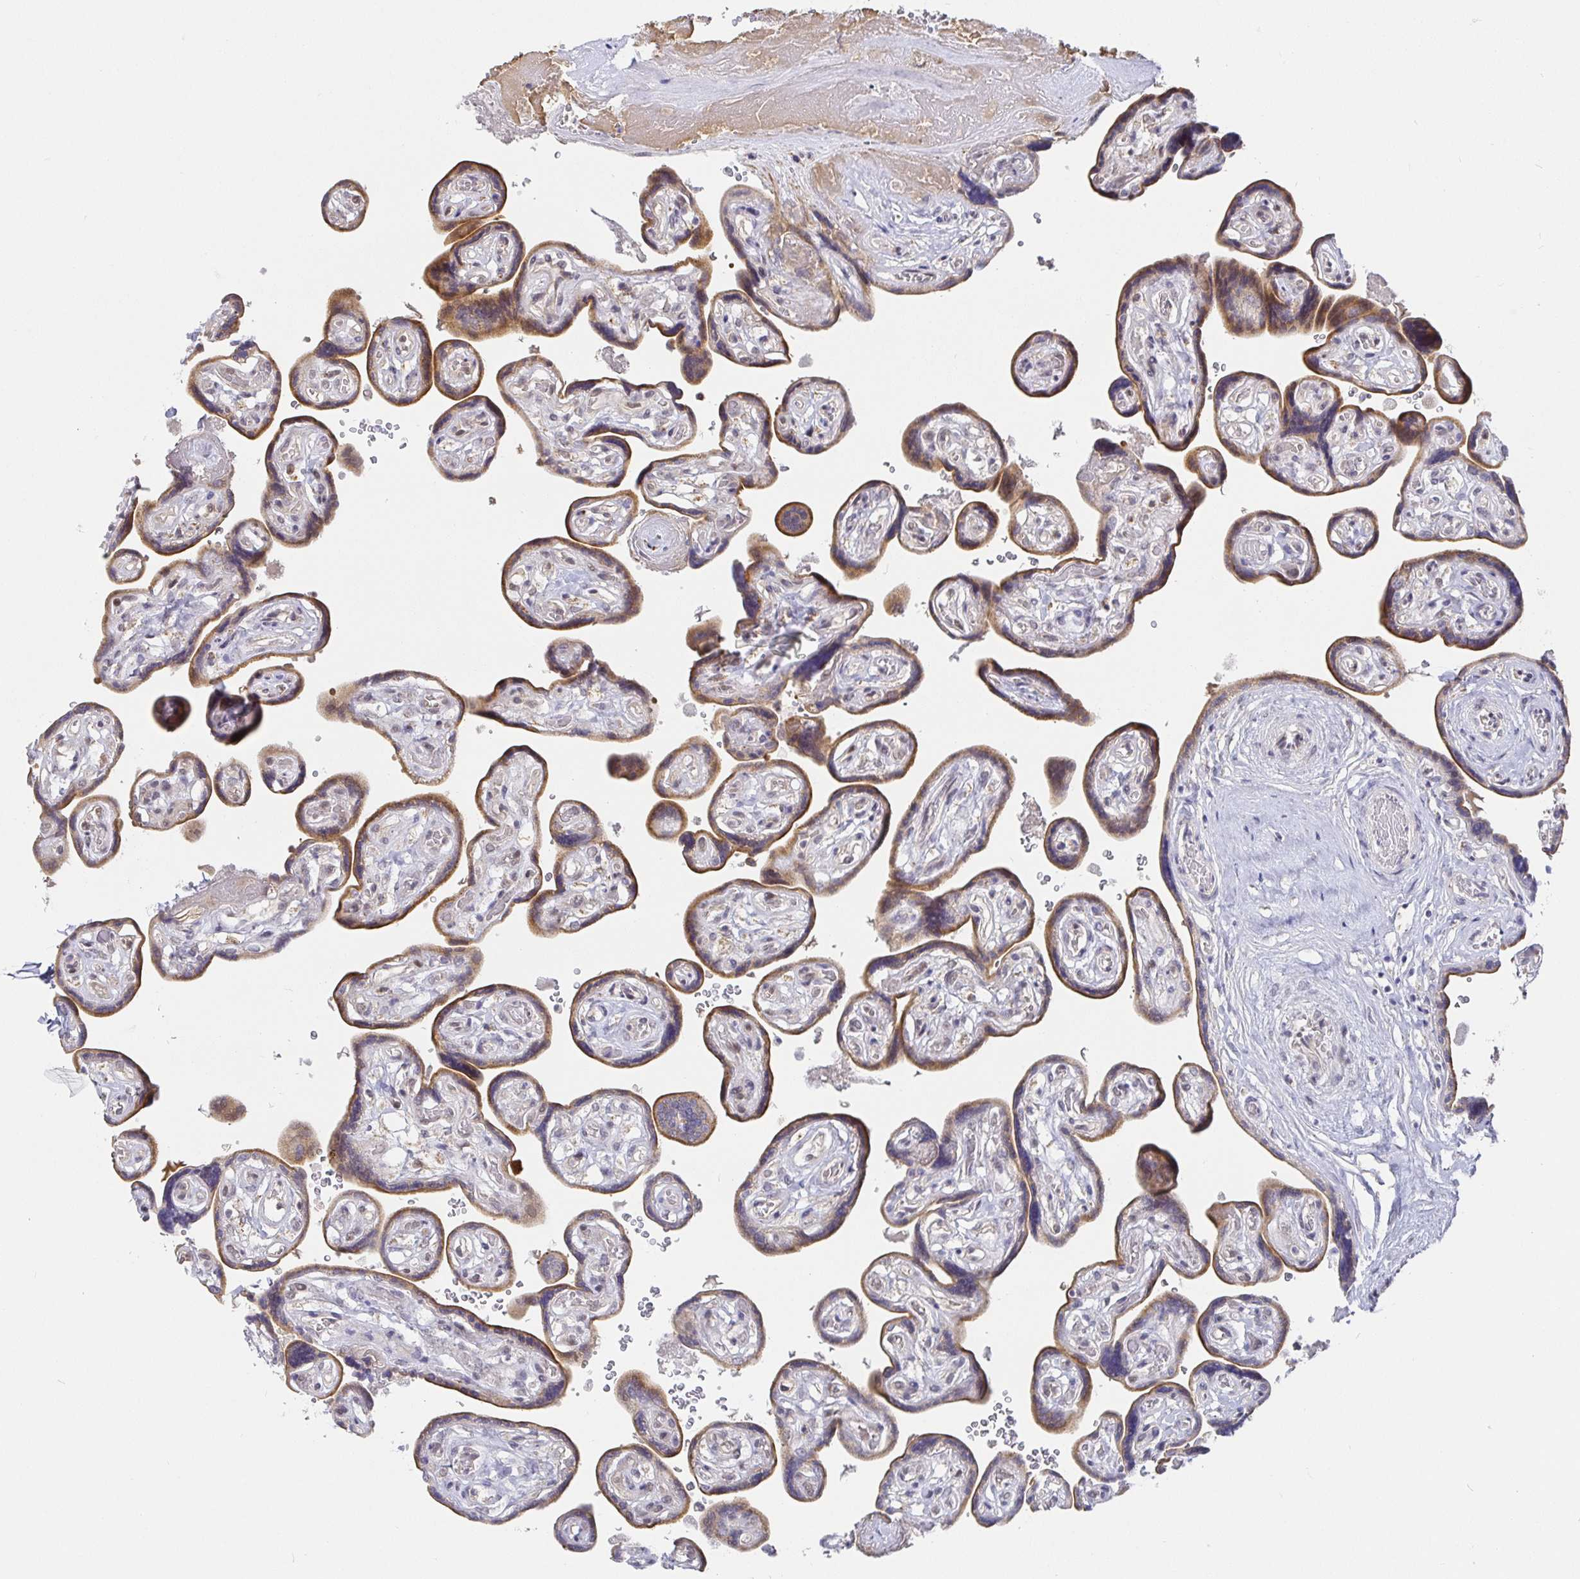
{"staining": {"intensity": "moderate", "quantity": "25%-75%", "location": "cytoplasmic/membranous"}, "tissue": "placenta", "cell_type": "Trophoblastic cells", "image_type": "normal", "snomed": [{"axis": "morphology", "description": "Normal tissue, NOS"}, {"axis": "topography", "description": "Placenta"}], "caption": "The histopathology image reveals immunohistochemical staining of benign placenta. There is moderate cytoplasmic/membranous expression is identified in approximately 25%-75% of trophoblastic cells. (Stains: DAB (3,3'-diaminobenzidine) in brown, nuclei in blue, Microscopy: brightfield microscopy at high magnification).", "gene": "CIT", "patient": {"sex": "female", "age": 32}}